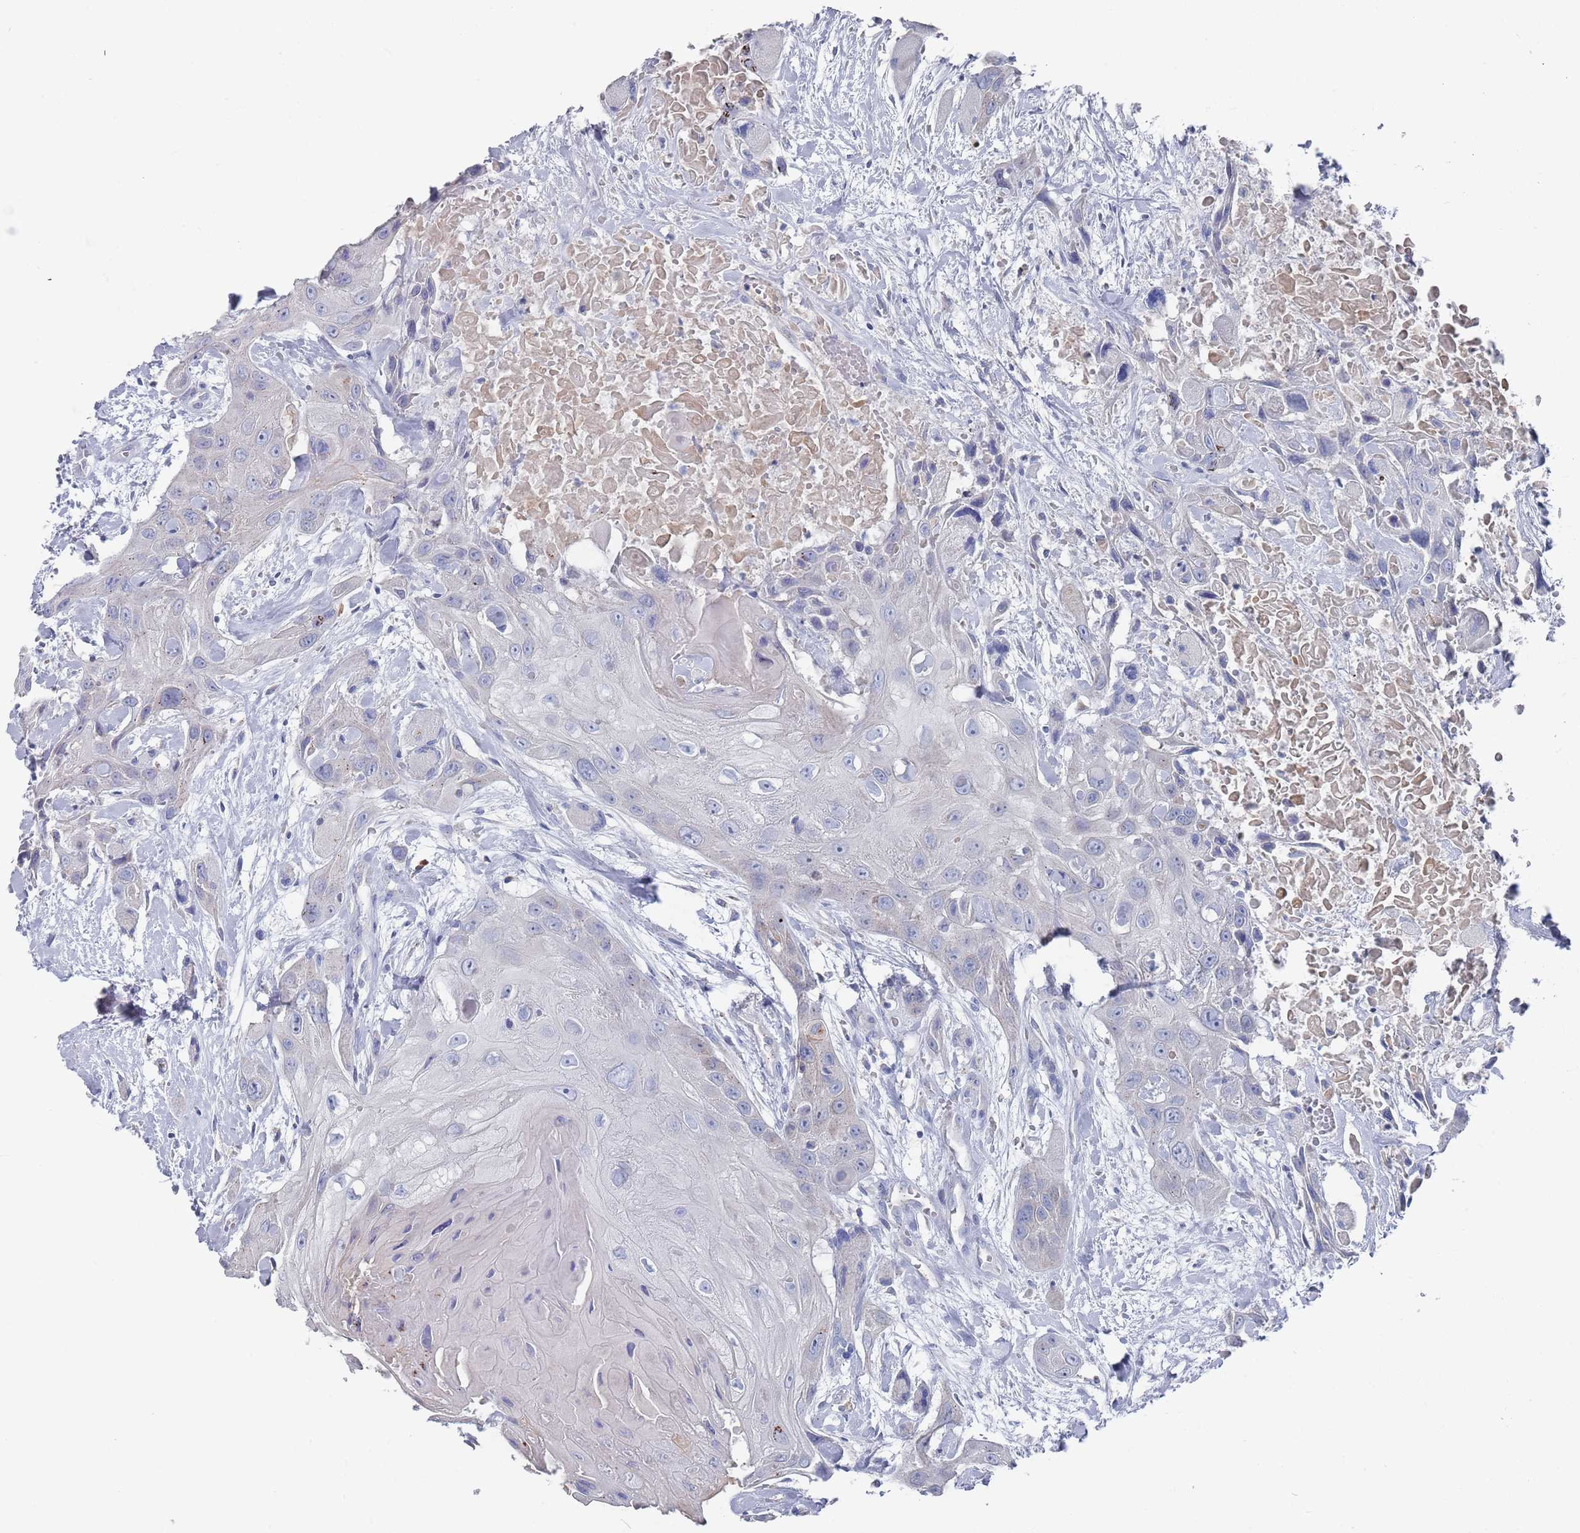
{"staining": {"intensity": "negative", "quantity": "none", "location": "none"}, "tissue": "head and neck cancer", "cell_type": "Tumor cells", "image_type": "cancer", "snomed": [{"axis": "morphology", "description": "Squamous cell carcinoma, NOS"}, {"axis": "topography", "description": "Head-Neck"}], "caption": "IHC micrograph of neoplastic tissue: head and neck squamous cell carcinoma stained with DAB displays no significant protein positivity in tumor cells.", "gene": "MAT1A", "patient": {"sex": "male", "age": 81}}